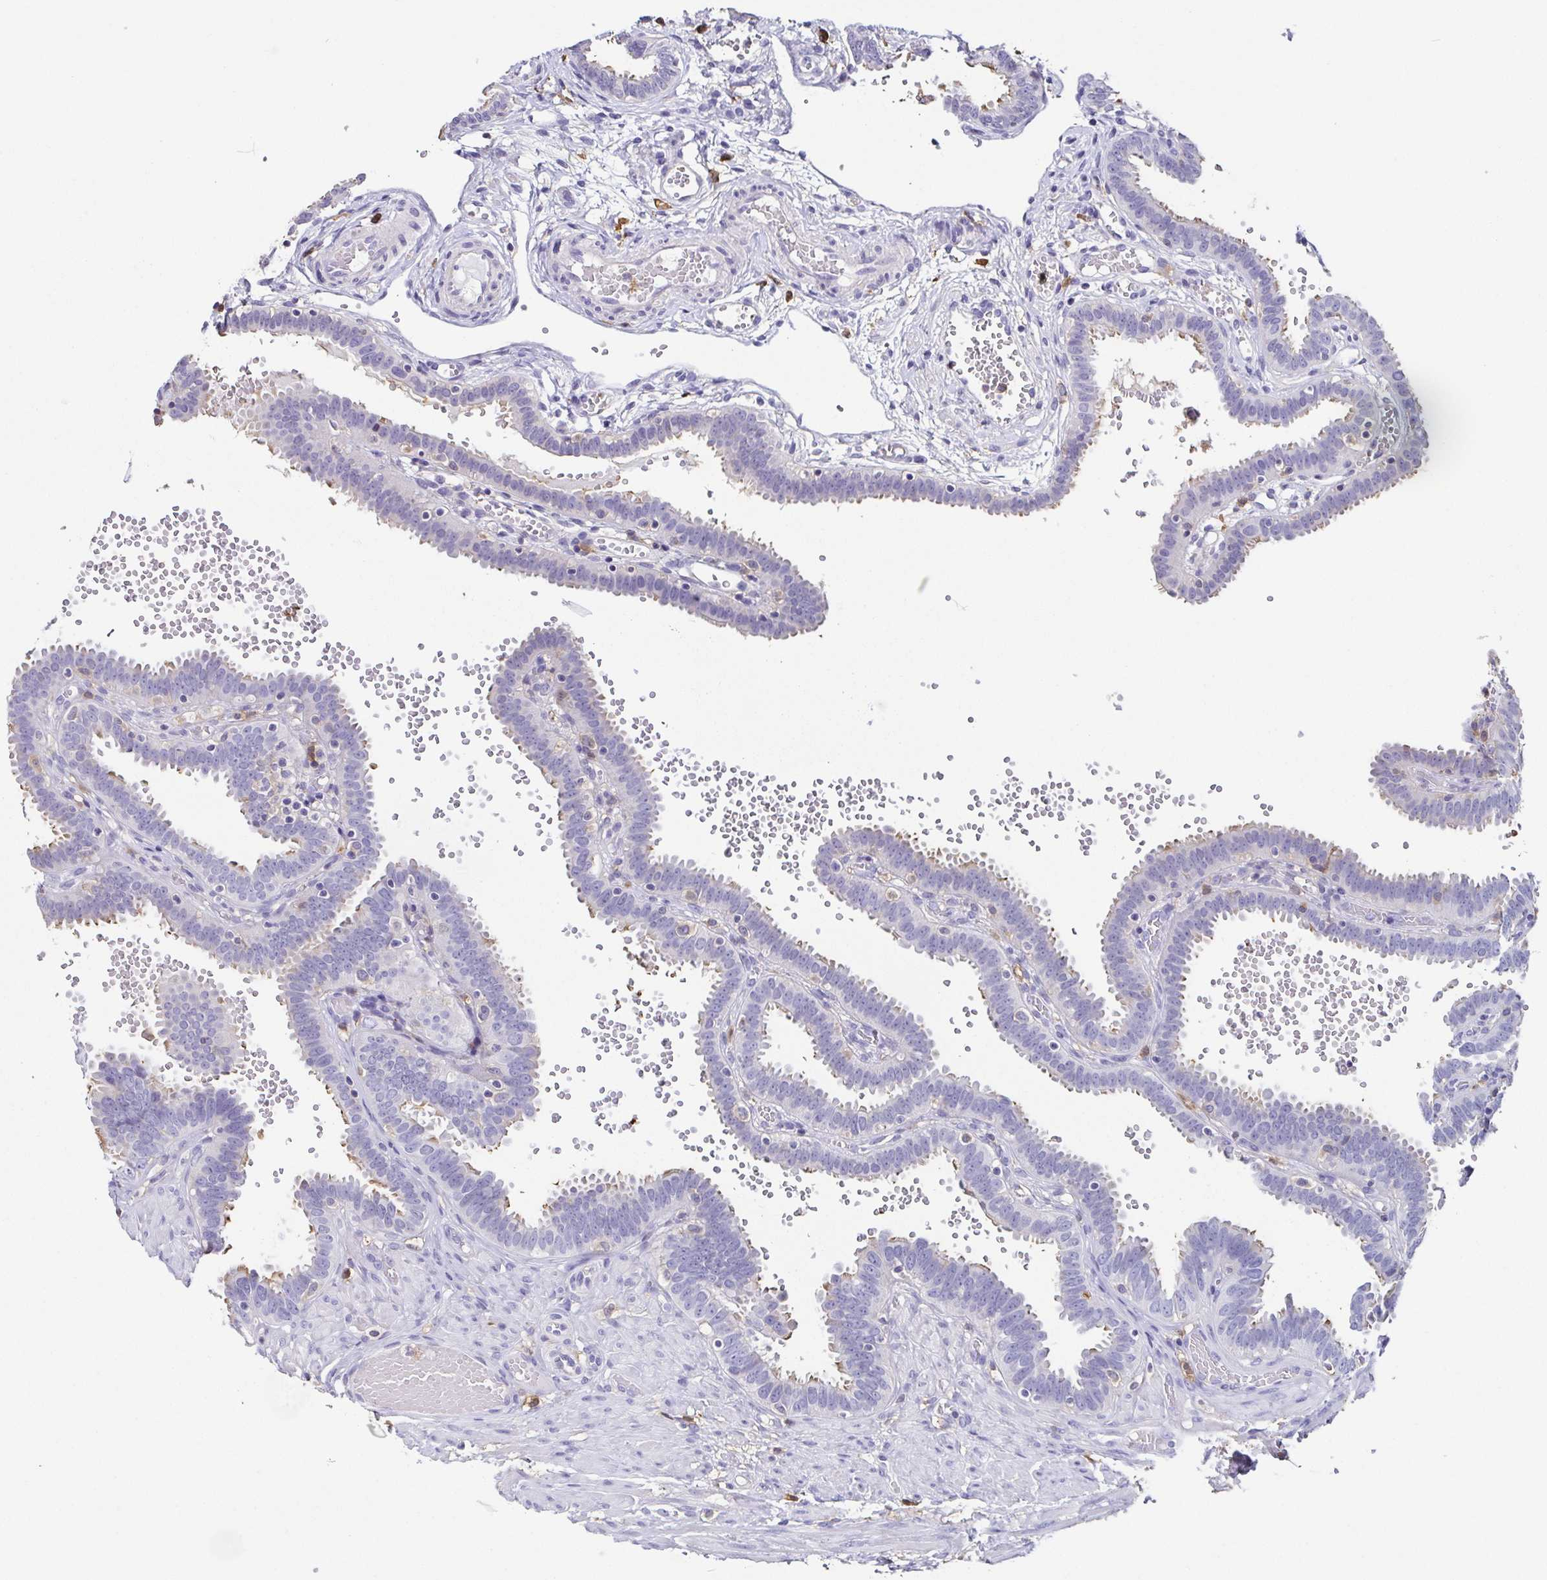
{"staining": {"intensity": "moderate", "quantity": "25%-75%", "location": "cytoplasmic/membranous"}, "tissue": "fallopian tube", "cell_type": "Glandular cells", "image_type": "normal", "snomed": [{"axis": "morphology", "description": "Normal tissue, NOS"}, {"axis": "topography", "description": "Fallopian tube"}], "caption": "Fallopian tube stained with a brown dye demonstrates moderate cytoplasmic/membranous positive positivity in approximately 25%-75% of glandular cells.", "gene": "ANXA10", "patient": {"sex": "female", "age": 37}}